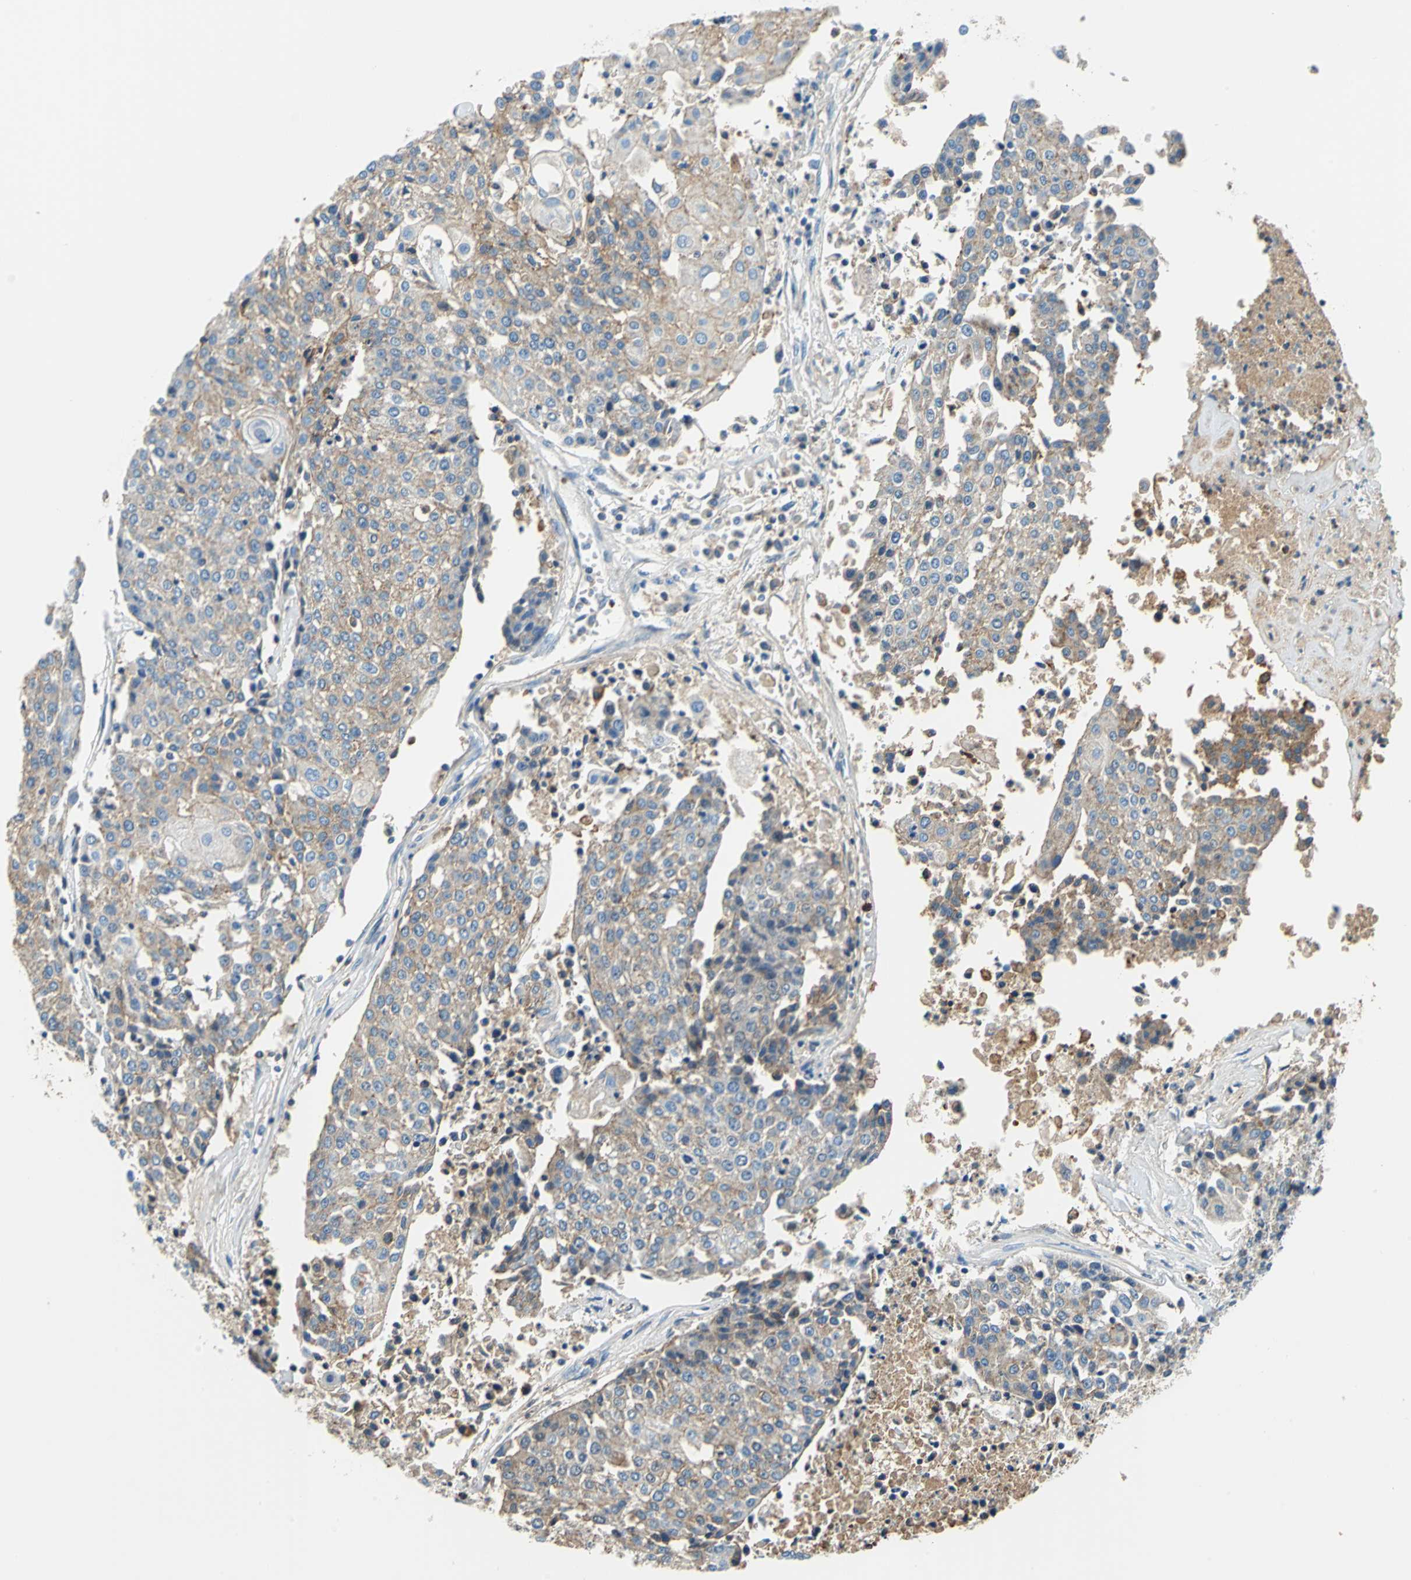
{"staining": {"intensity": "weak", "quantity": ">75%", "location": "cytoplasmic/membranous"}, "tissue": "urothelial cancer", "cell_type": "Tumor cells", "image_type": "cancer", "snomed": [{"axis": "morphology", "description": "Urothelial carcinoma, High grade"}, {"axis": "topography", "description": "Urinary bladder"}], "caption": "Immunohistochemical staining of urothelial cancer displays low levels of weak cytoplasmic/membranous expression in approximately >75% of tumor cells.", "gene": "ALB", "patient": {"sex": "female", "age": 85}}